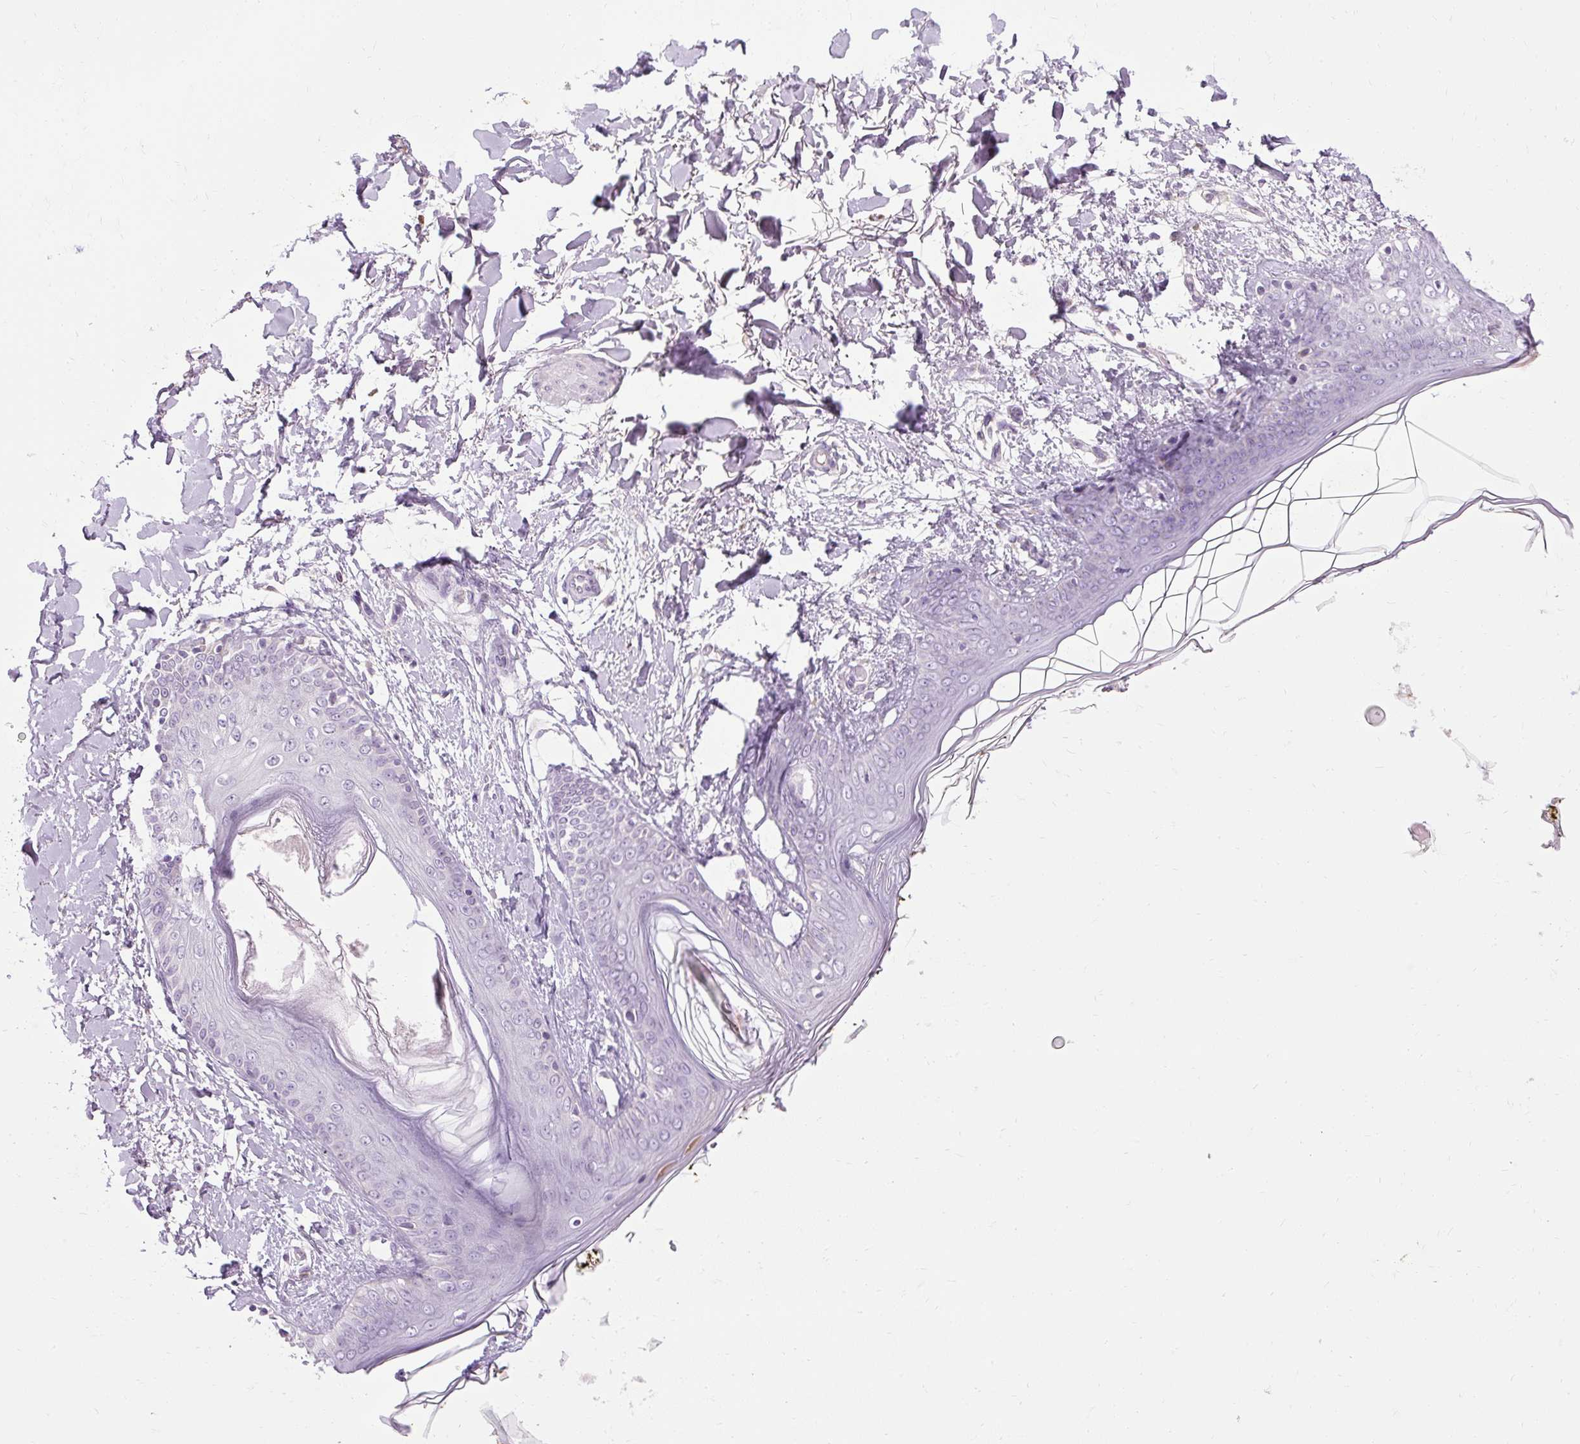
{"staining": {"intensity": "negative", "quantity": "none", "location": "none"}, "tissue": "skin", "cell_type": "Fibroblasts", "image_type": "normal", "snomed": [{"axis": "morphology", "description": "Normal tissue, NOS"}, {"axis": "topography", "description": "Skin"}], "caption": "DAB (3,3'-diaminobenzidine) immunohistochemical staining of unremarkable skin reveals no significant staining in fibroblasts. (Brightfield microscopy of DAB IHC at high magnification).", "gene": "ARRDC2", "patient": {"sex": "female", "age": 34}}